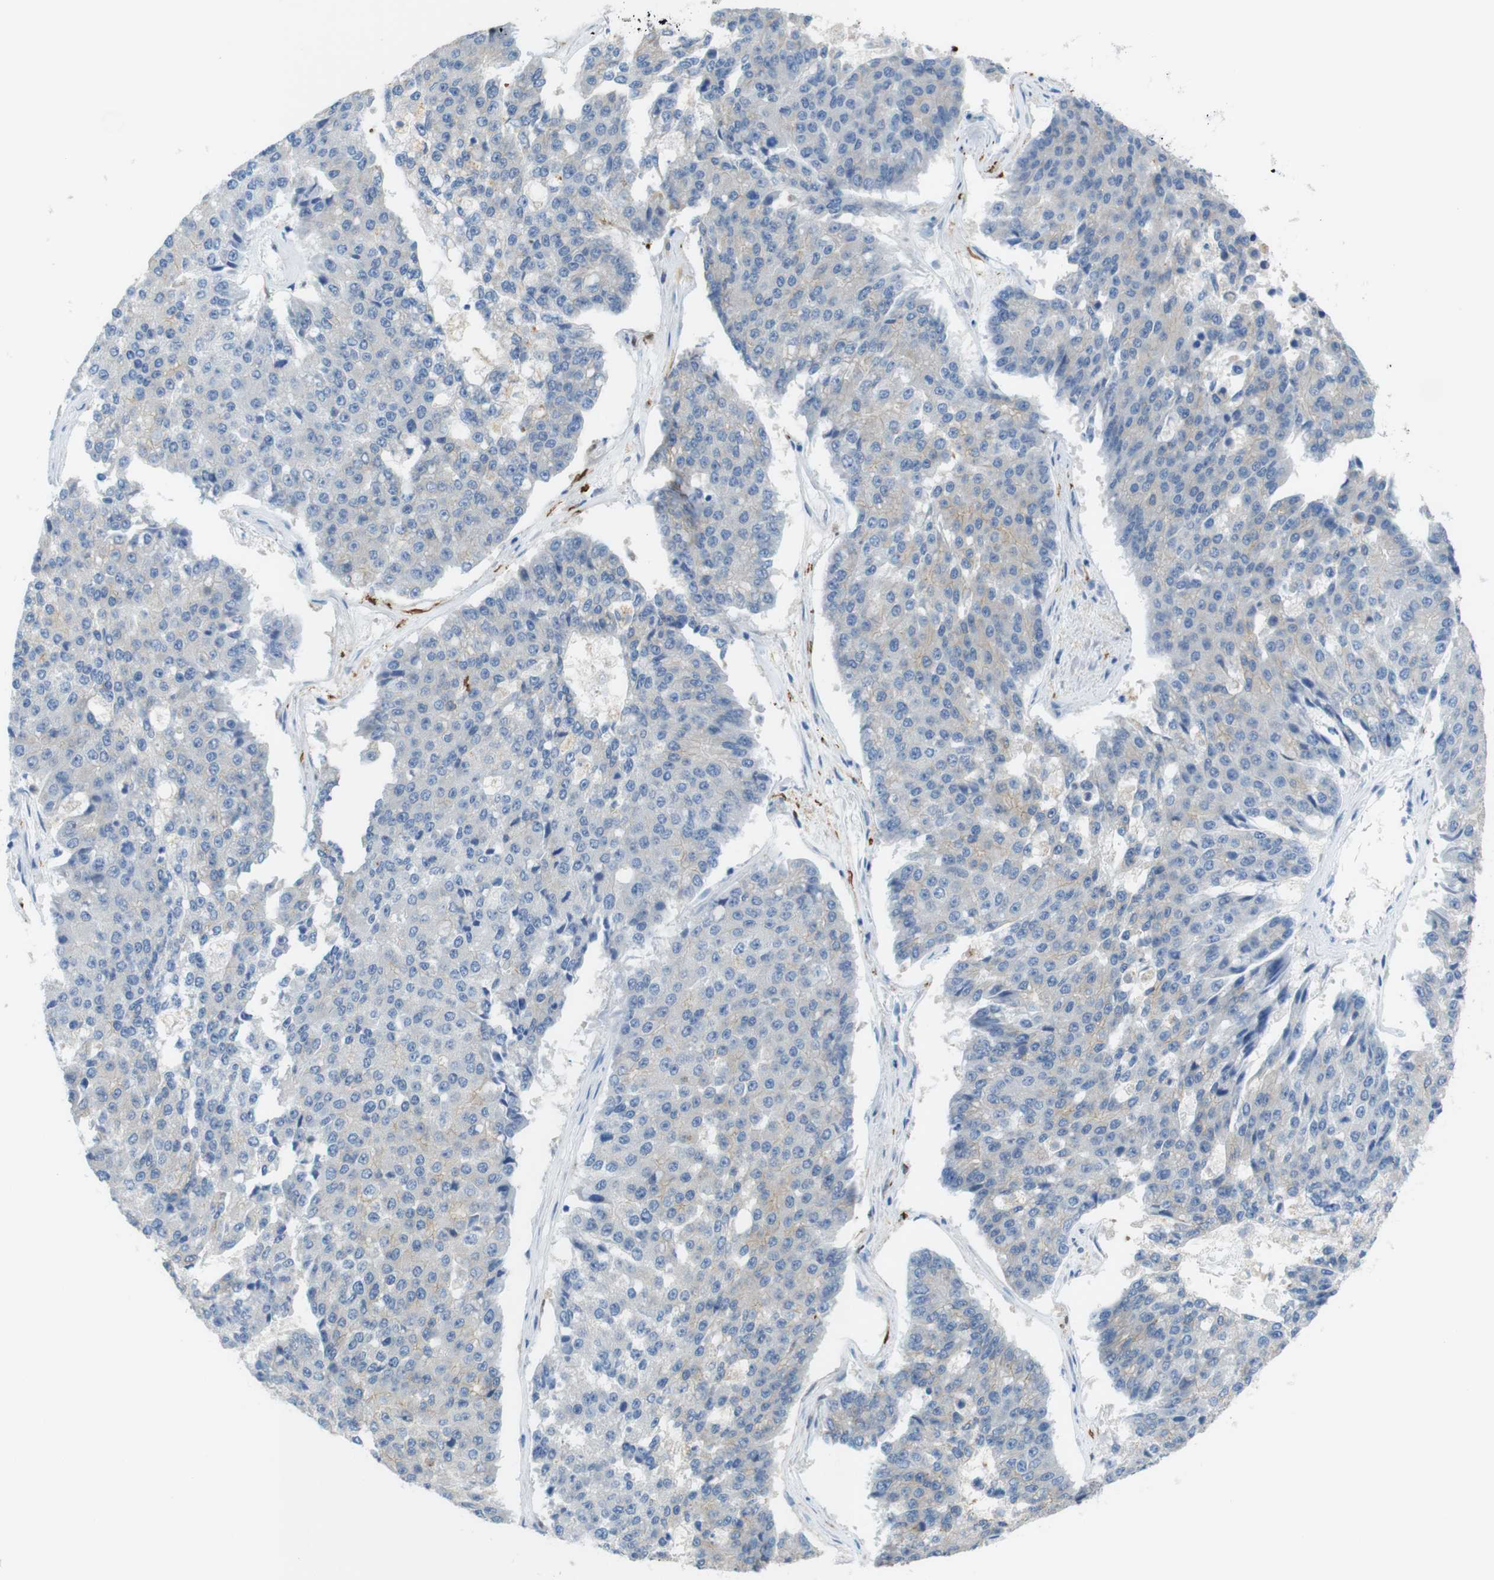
{"staining": {"intensity": "negative", "quantity": "none", "location": "none"}, "tissue": "pancreatic cancer", "cell_type": "Tumor cells", "image_type": "cancer", "snomed": [{"axis": "morphology", "description": "Adenocarcinoma, NOS"}, {"axis": "topography", "description": "Pancreas"}], "caption": "Tumor cells are negative for protein expression in human pancreatic adenocarcinoma. Brightfield microscopy of immunohistochemistry stained with DAB (brown) and hematoxylin (blue), captured at high magnification.", "gene": "CLMN", "patient": {"sex": "male", "age": 50}}